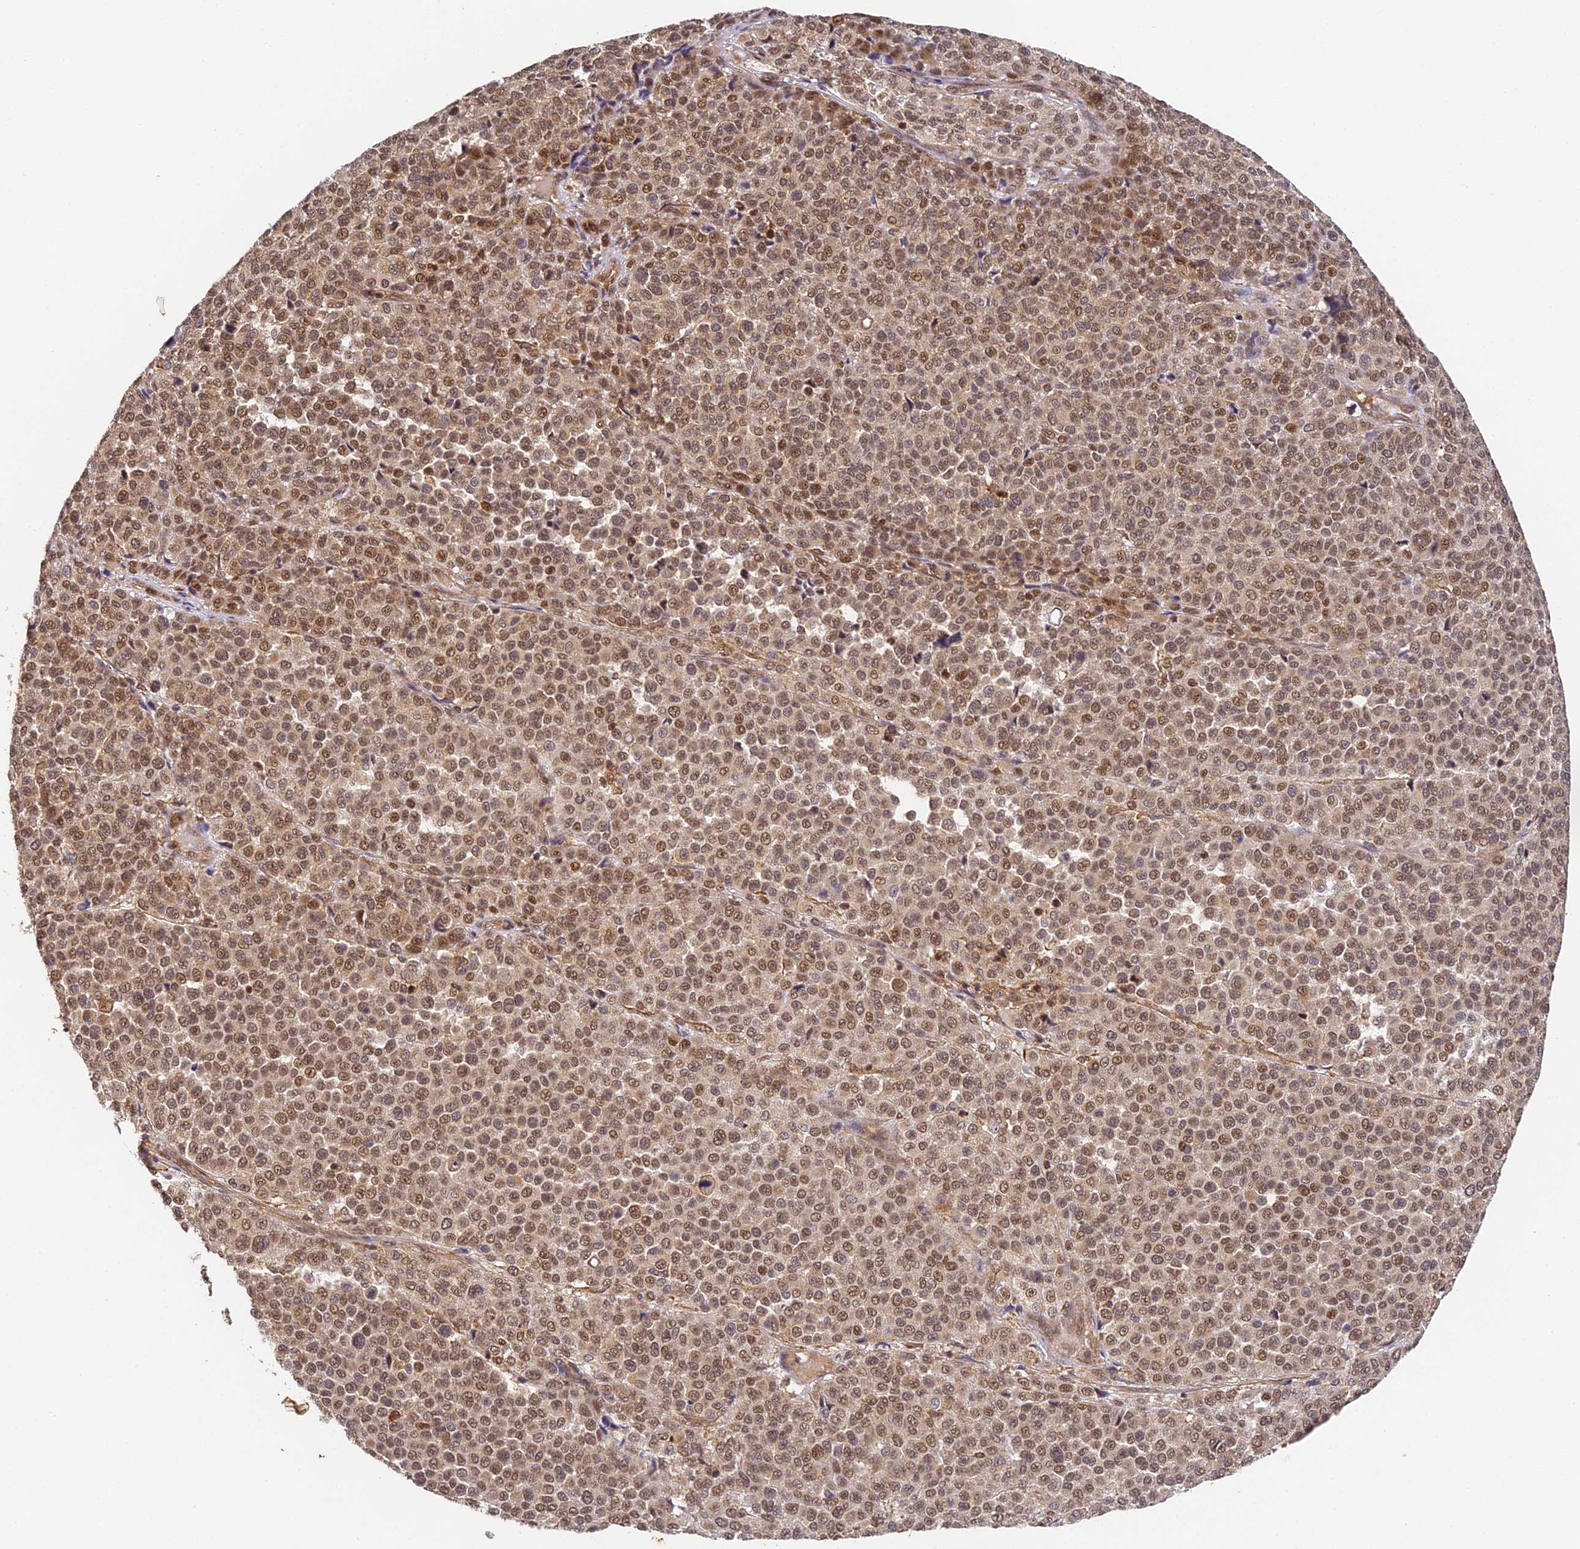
{"staining": {"intensity": "moderate", "quantity": ">75%", "location": "nuclear"}, "tissue": "melanoma", "cell_type": "Tumor cells", "image_type": "cancer", "snomed": [{"axis": "morphology", "description": "Malignant melanoma, Metastatic site"}, {"axis": "topography", "description": "Pancreas"}], "caption": "Malignant melanoma (metastatic site) stained for a protein (brown) displays moderate nuclear positive positivity in about >75% of tumor cells.", "gene": "ZNF443", "patient": {"sex": "female", "age": 30}}